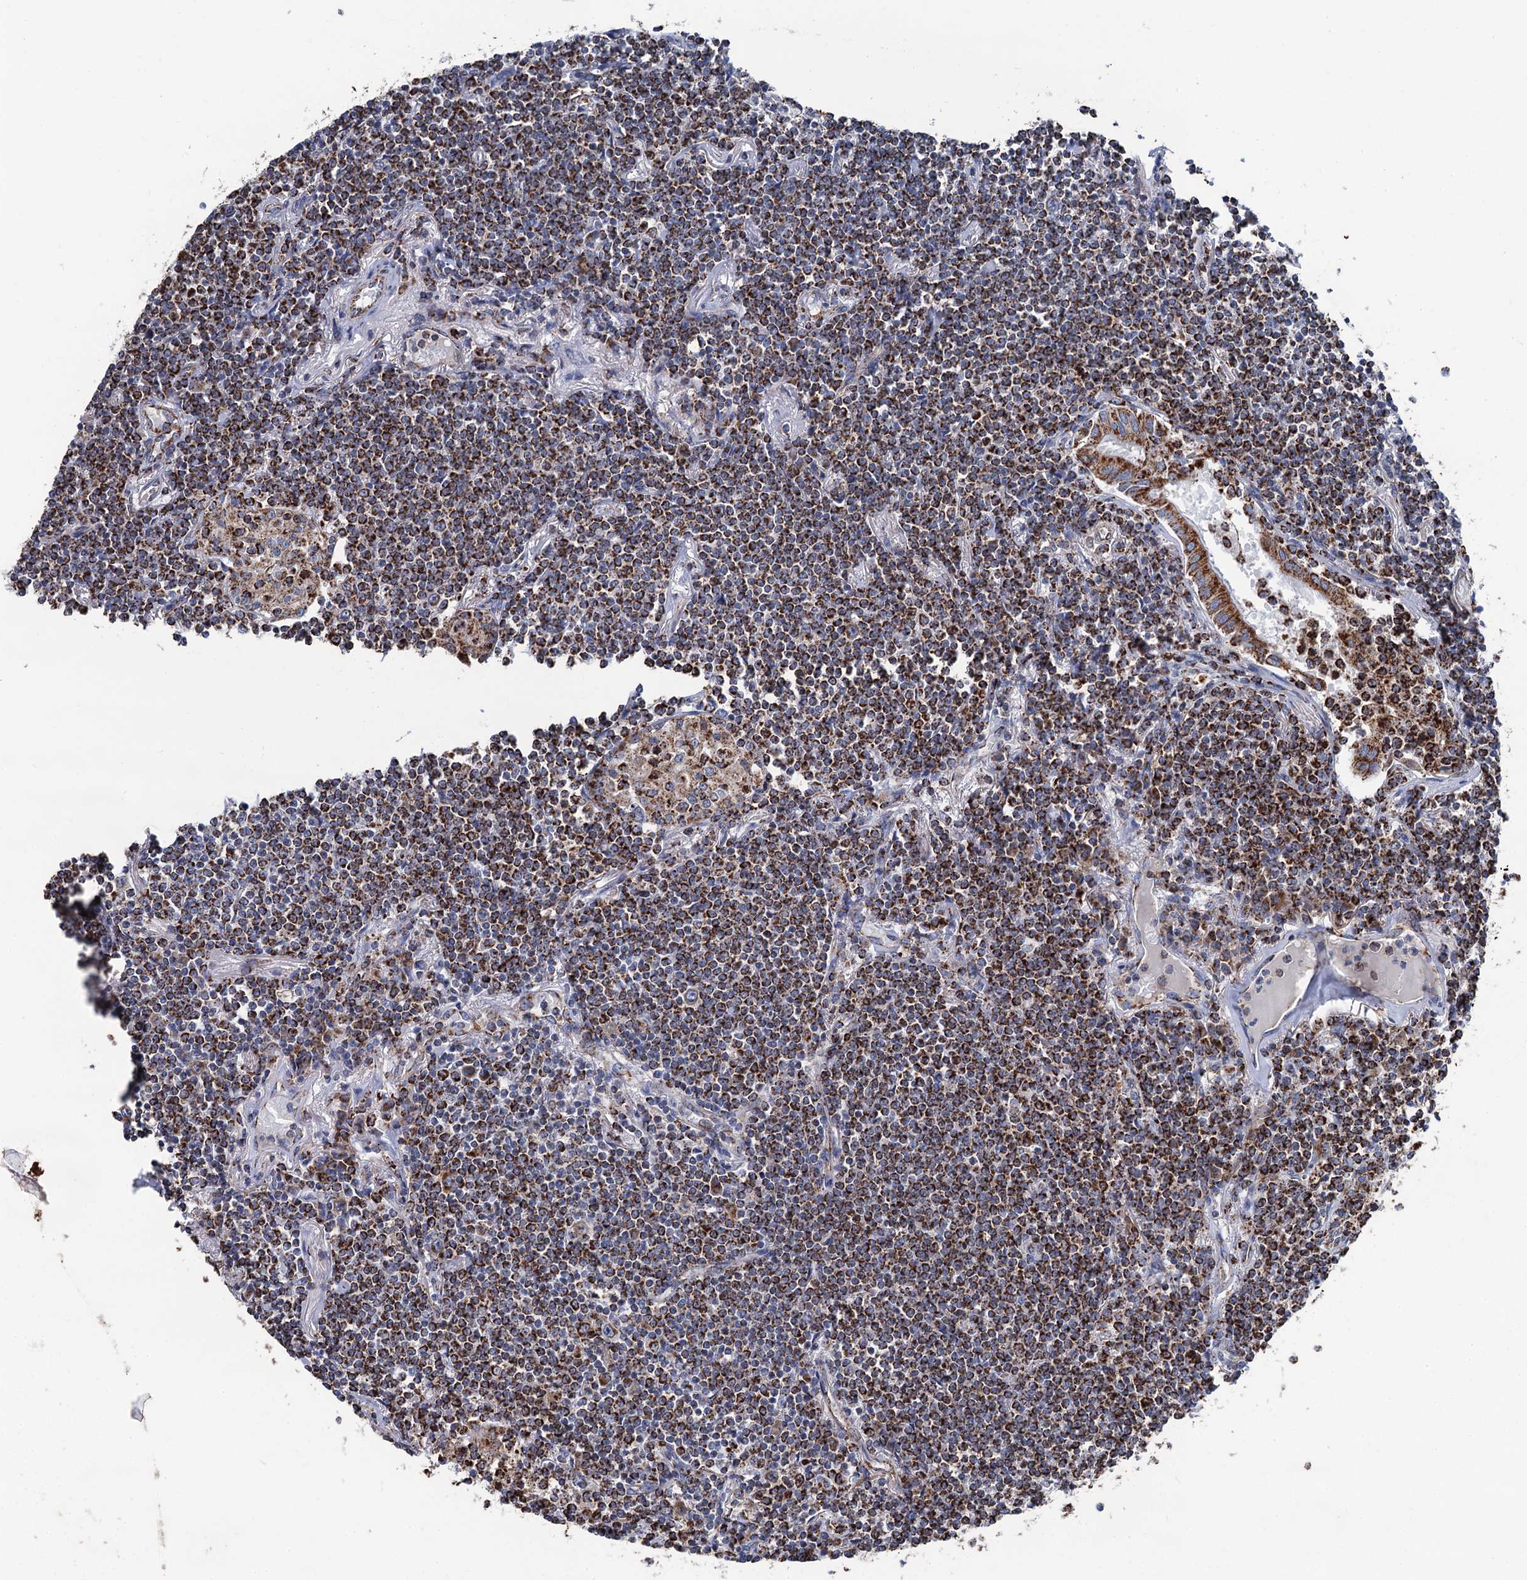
{"staining": {"intensity": "strong", "quantity": ">75%", "location": "cytoplasmic/membranous"}, "tissue": "lymphoma", "cell_type": "Tumor cells", "image_type": "cancer", "snomed": [{"axis": "morphology", "description": "Malignant lymphoma, non-Hodgkin's type, Low grade"}, {"axis": "topography", "description": "Lung"}], "caption": "Immunohistochemical staining of human malignant lymphoma, non-Hodgkin's type (low-grade) reveals high levels of strong cytoplasmic/membranous expression in about >75% of tumor cells. (Stains: DAB in brown, nuclei in blue, Microscopy: brightfield microscopy at high magnification).", "gene": "IVD", "patient": {"sex": "female", "age": 71}}